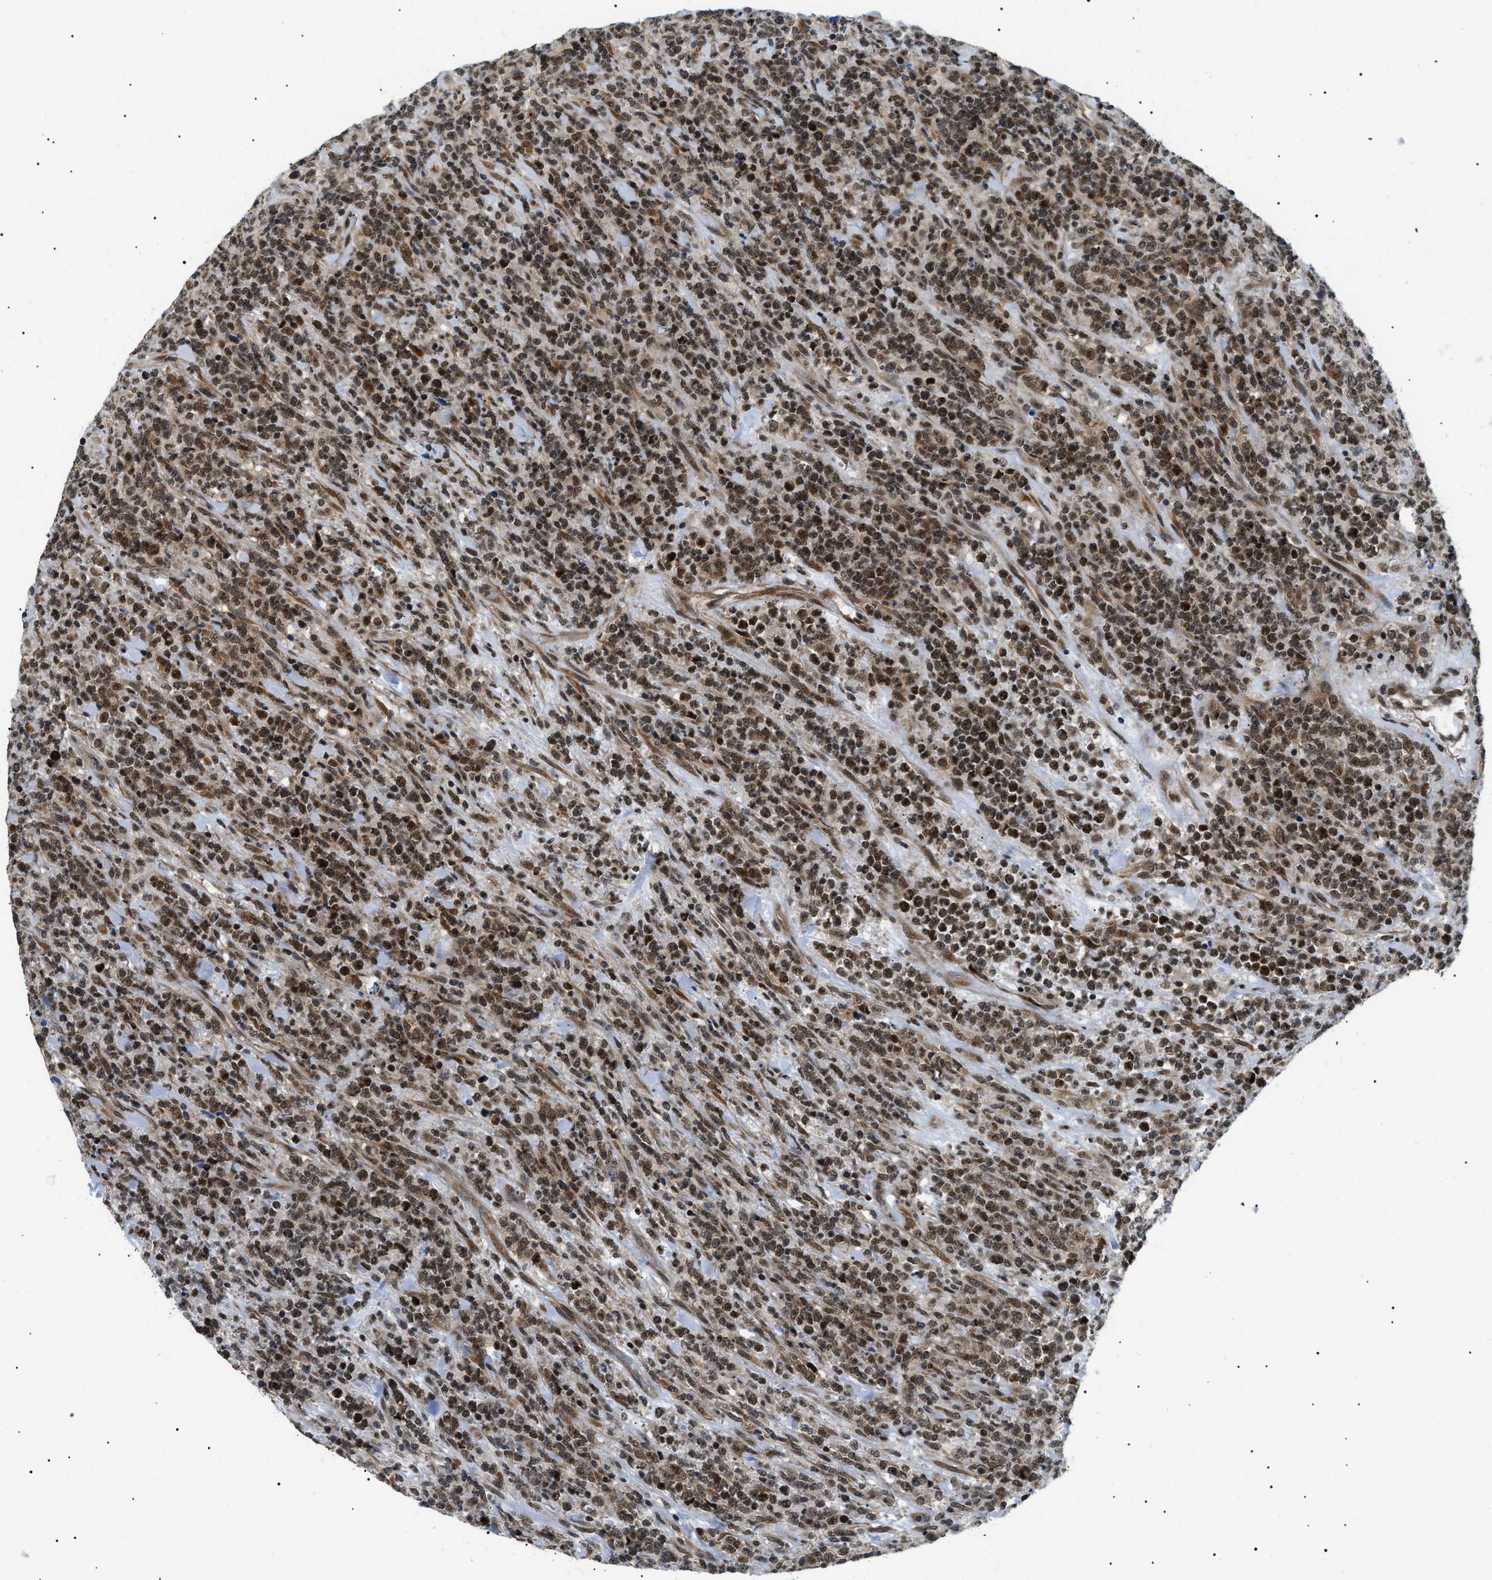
{"staining": {"intensity": "moderate", "quantity": ">75%", "location": "nuclear"}, "tissue": "lymphoma", "cell_type": "Tumor cells", "image_type": "cancer", "snomed": [{"axis": "morphology", "description": "Malignant lymphoma, non-Hodgkin's type, High grade"}, {"axis": "topography", "description": "Soft tissue"}], "caption": "A brown stain shows moderate nuclear expression of a protein in lymphoma tumor cells. (Brightfield microscopy of DAB IHC at high magnification).", "gene": "CWC25", "patient": {"sex": "male", "age": 18}}